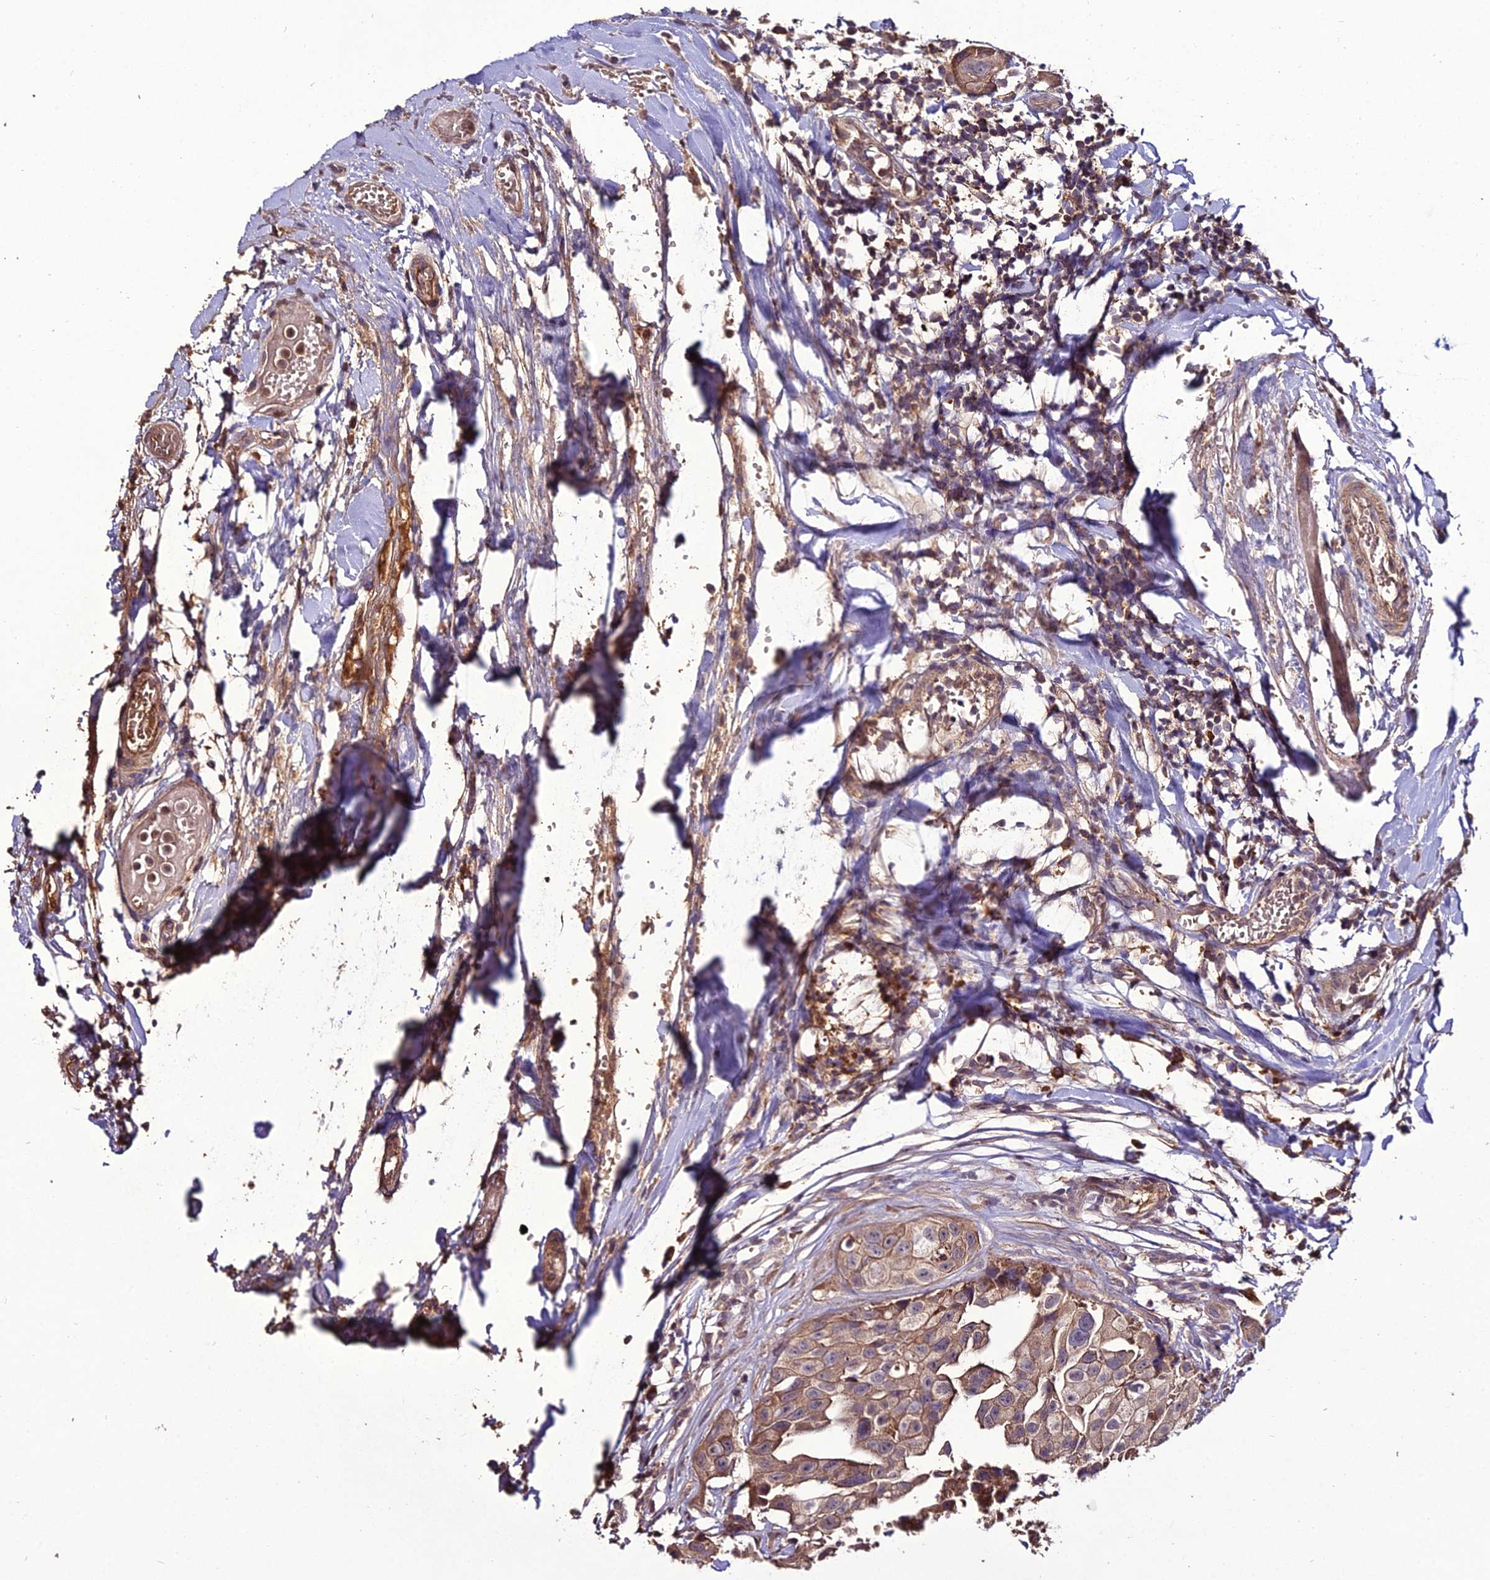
{"staining": {"intensity": "moderate", "quantity": ">75%", "location": "cytoplasmic/membranous"}, "tissue": "head and neck cancer", "cell_type": "Tumor cells", "image_type": "cancer", "snomed": [{"axis": "morphology", "description": "Adenocarcinoma, NOS"}, {"axis": "morphology", "description": "Adenocarcinoma, metastatic, NOS"}, {"axis": "topography", "description": "Head-Neck"}], "caption": "The photomicrograph displays staining of head and neck cancer, revealing moderate cytoplasmic/membranous protein positivity (brown color) within tumor cells.", "gene": "KCTD16", "patient": {"sex": "male", "age": 75}}